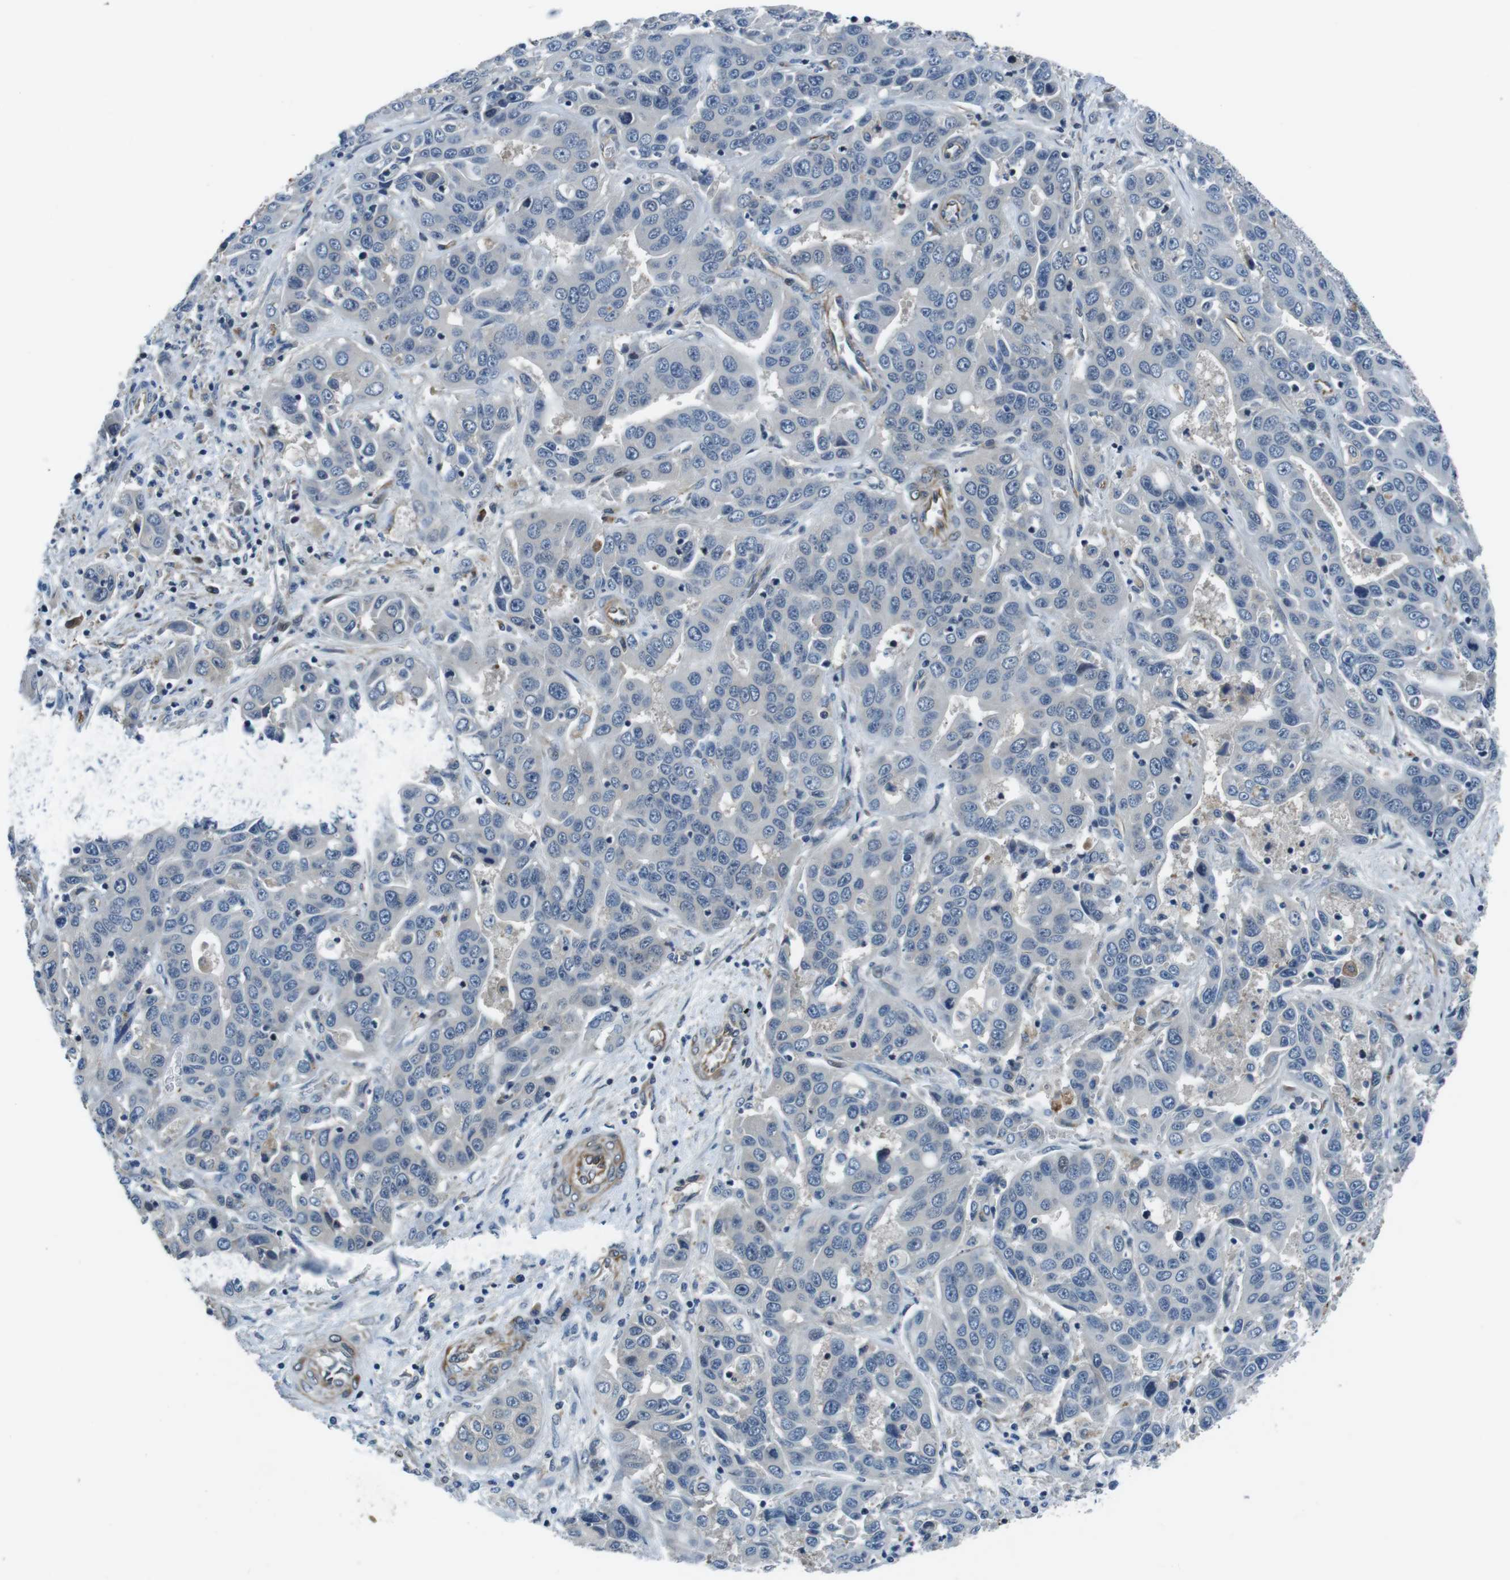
{"staining": {"intensity": "negative", "quantity": "none", "location": "none"}, "tissue": "liver cancer", "cell_type": "Tumor cells", "image_type": "cancer", "snomed": [{"axis": "morphology", "description": "Cholangiocarcinoma"}, {"axis": "topography", "description": "Liver"}], "caption": "This is an immunohistochemistry (IHC) micrograph of human cholangiocarcinoma (liver). There is no positivity in tumor cells.", "gene": "LRRC49", "patient": {"sex": "female", "age": 52}}